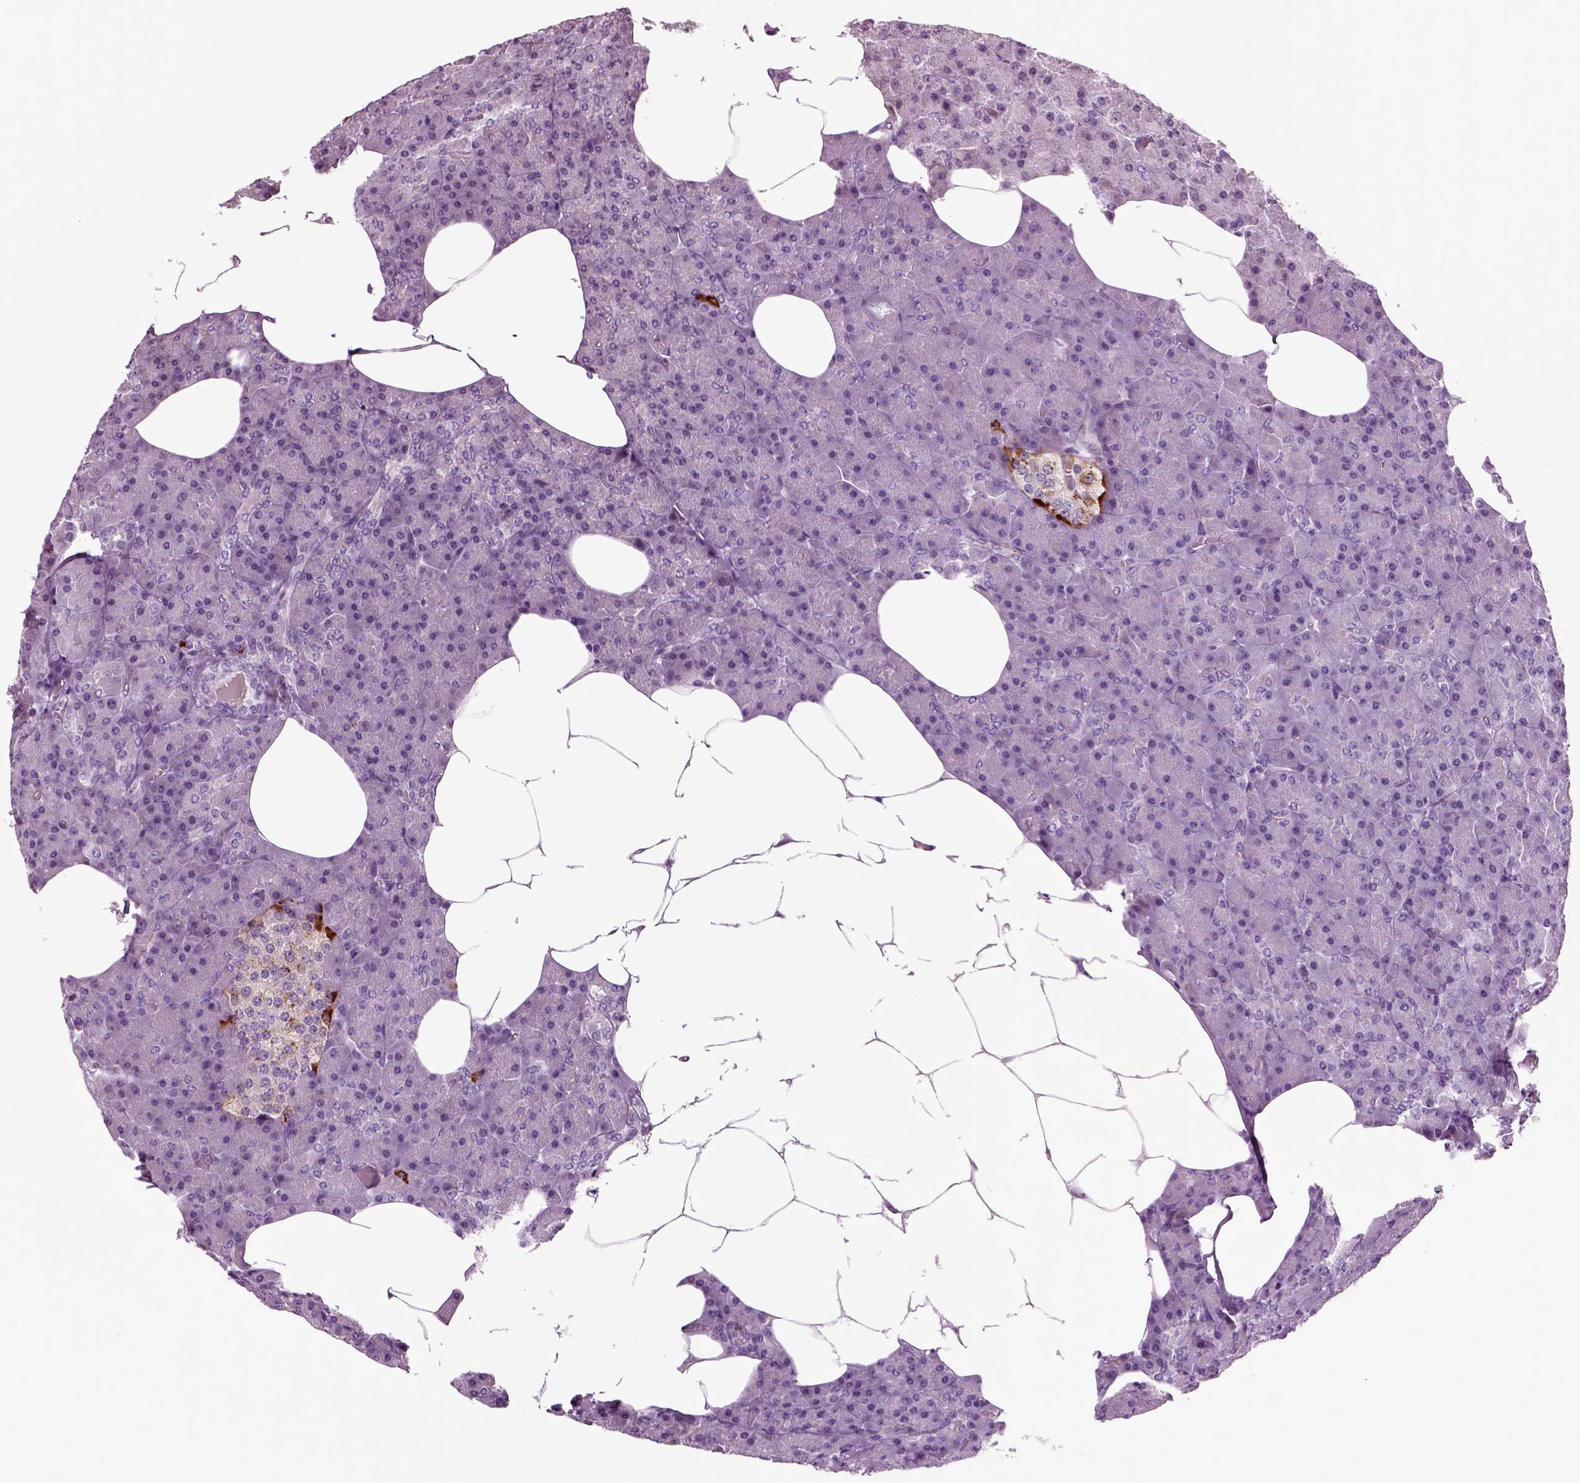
{"staining": {"intensity": "negative", "quantity": "none", "location": "none"}, "tissue": "pancreas", "cell_type": "Exocrine glandular cells", "image_type": "normal", "snomed": [{"axis": "morphology", "description": "Normal tissue, NOS"}, {"axis": "topography", "description": "Pancreas"}], "caption": "IHC micrograph of unremarkable pancreas: human pancreas stained with DAB exhibits no significant protein expression in exocrine glandular cells.", "gene": "CHGB", "patient": {"sex": "female", "age": 45}}